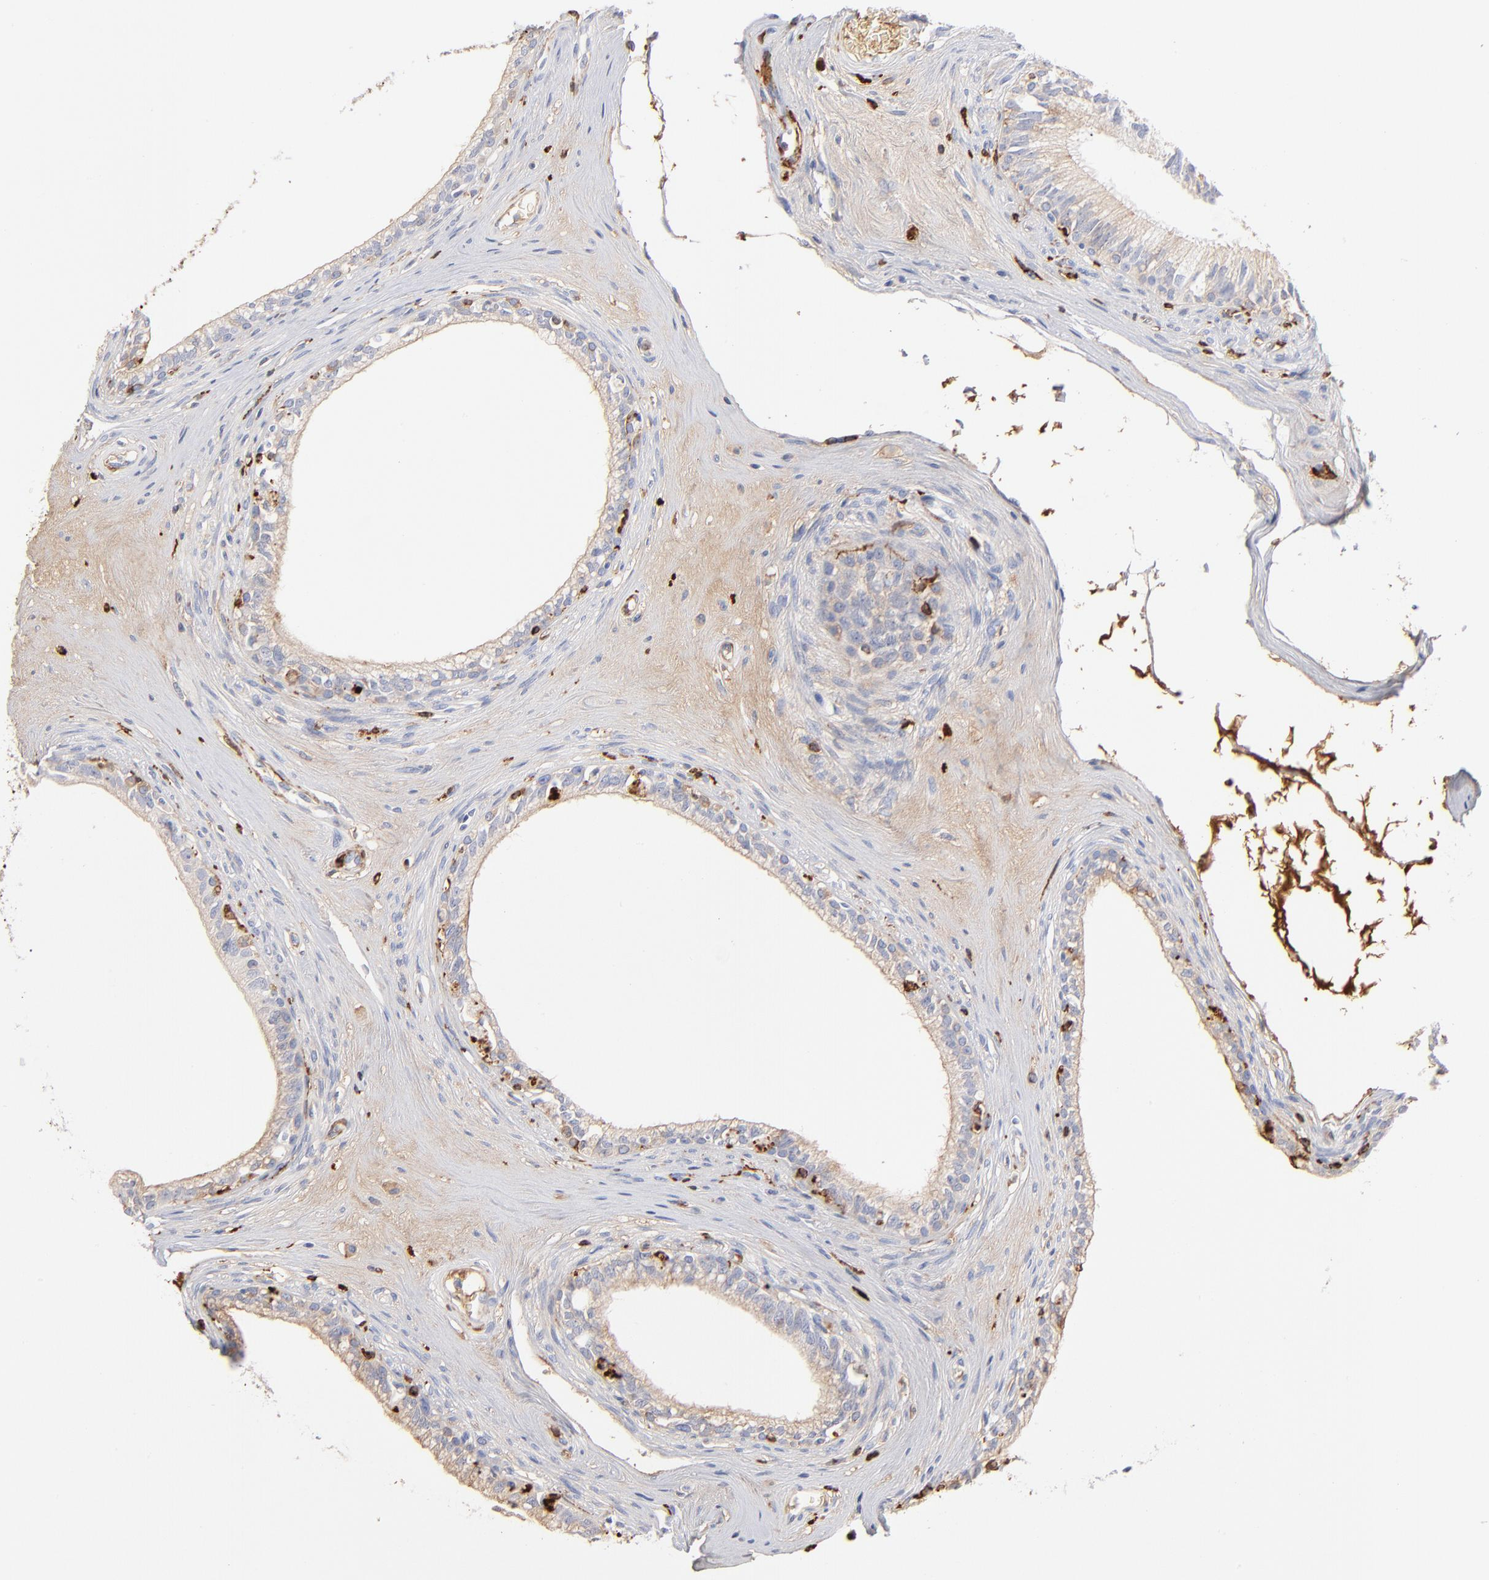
{"staining": {"intensity": "negative", "quantity": "none", "location": "none"}, "tissue": "epididymis", "cell_type": "Glandular cells", "image_type": "normal", "snomed": [{"axis": "morphology", "description": "Normal tissue, NOS"}, {"axis": "morphology", "description": "Inflammation, NOS"}, {"axis": "topography", "description": "Epididymis"}], "caption": "Immunohistochemical staining of normal human epididymis shows no significant positivity in glandular cells. (Stains: DAB immunohistochemistry with hematoxylin counter stain, Microscopy: brightfield microscopy at high magnification).", "gene": "APOH", "patient": {"sex": "male", "age": 84}}